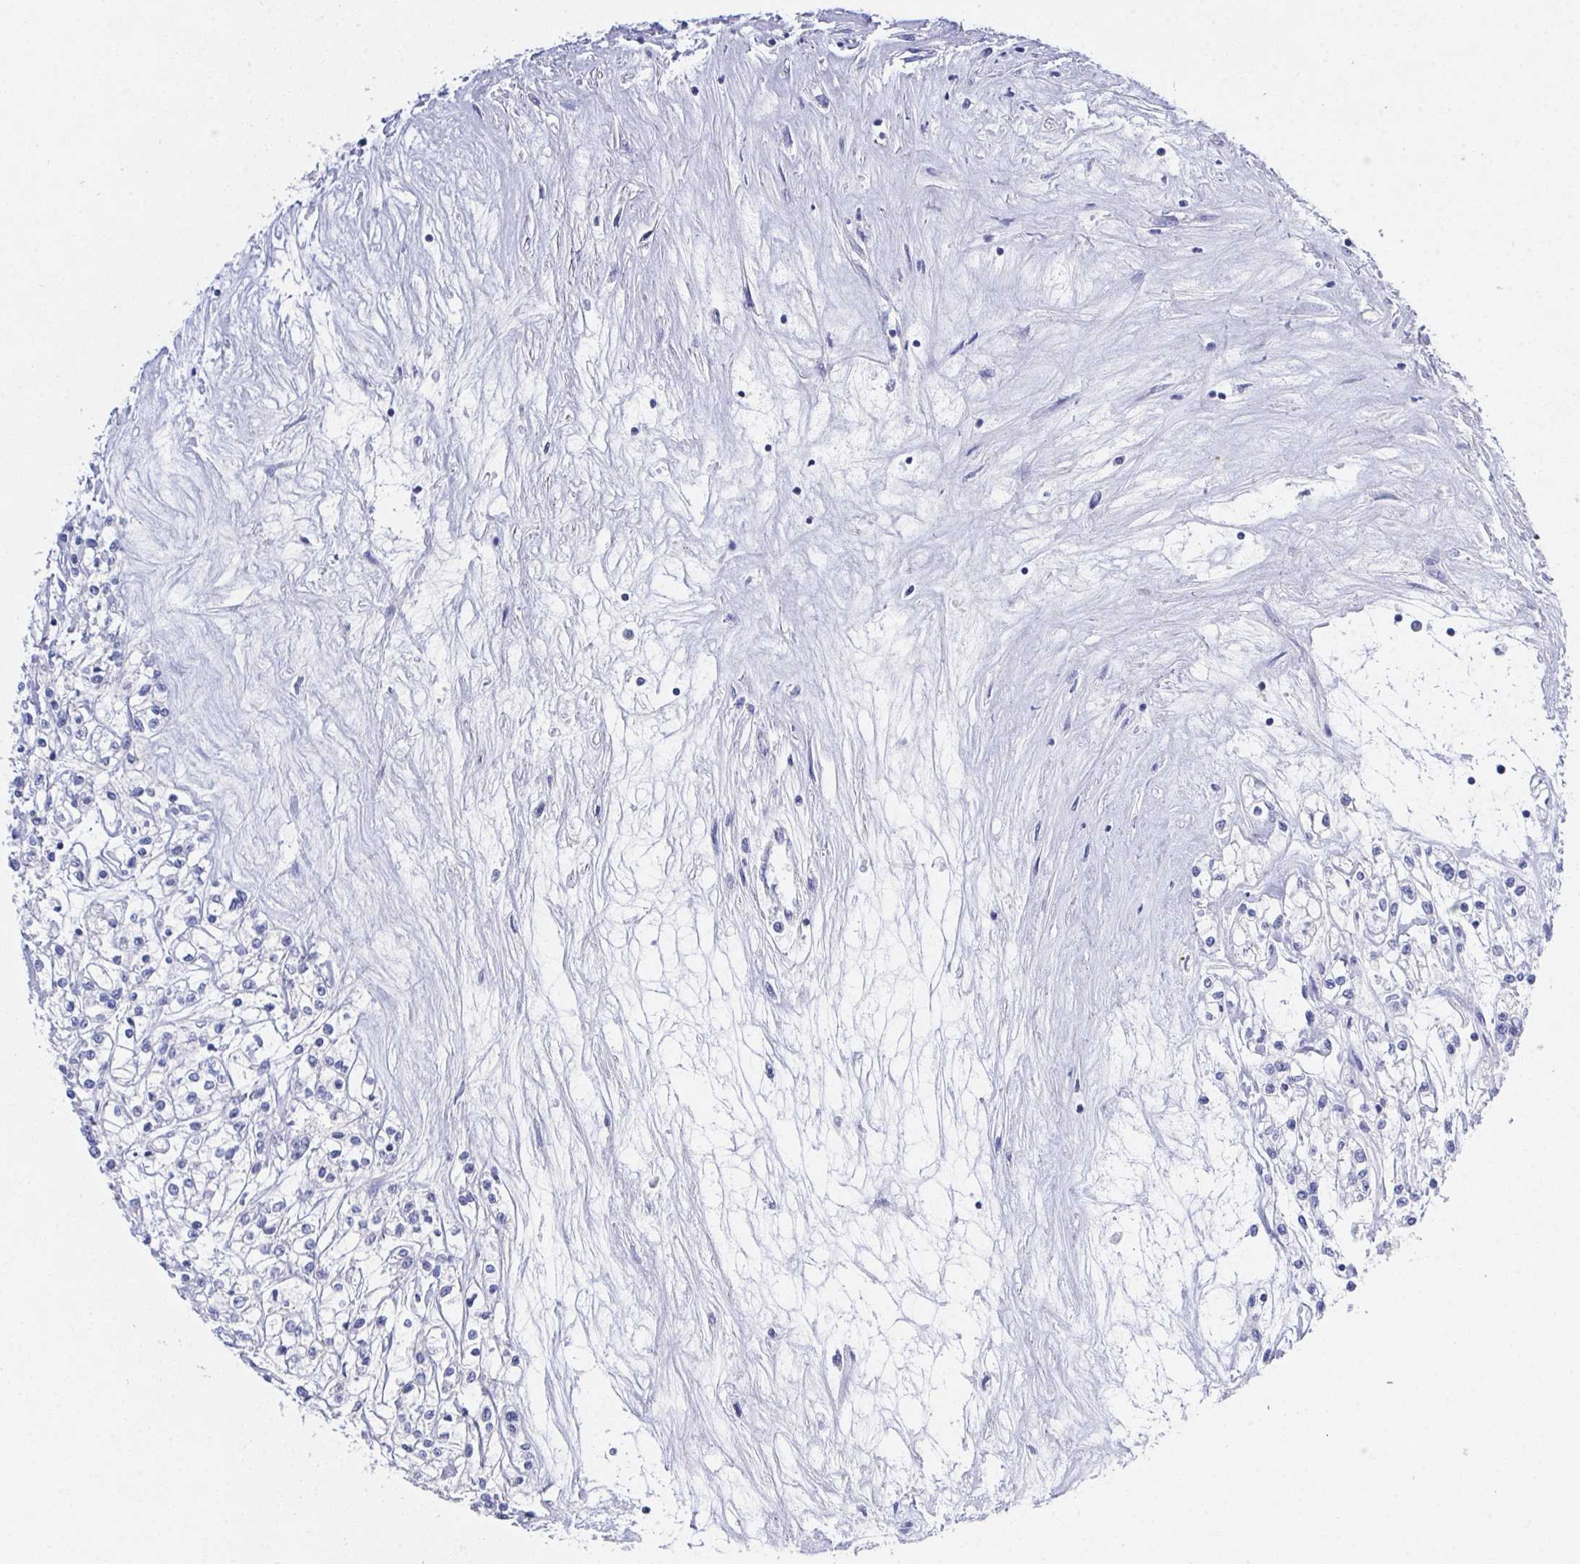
{"staining": {"intensity": "negative", "quantity": "none", "location": "none"}, "tissue": "renal cancer", "cell_type": "Tumor cells", "image_type": "cancer", "snomed": [{"axis": "morphology", "description": "Adenocarcinoma, NOS"}, {"axis": "topography", "description": "Kidney"}], "caption": "Immunohistochemistry of human renal adenocarcinoma reveals no expression in tumor cells.", "gene": "PRG3", "patient": {"sex": "female", "age": 59}}